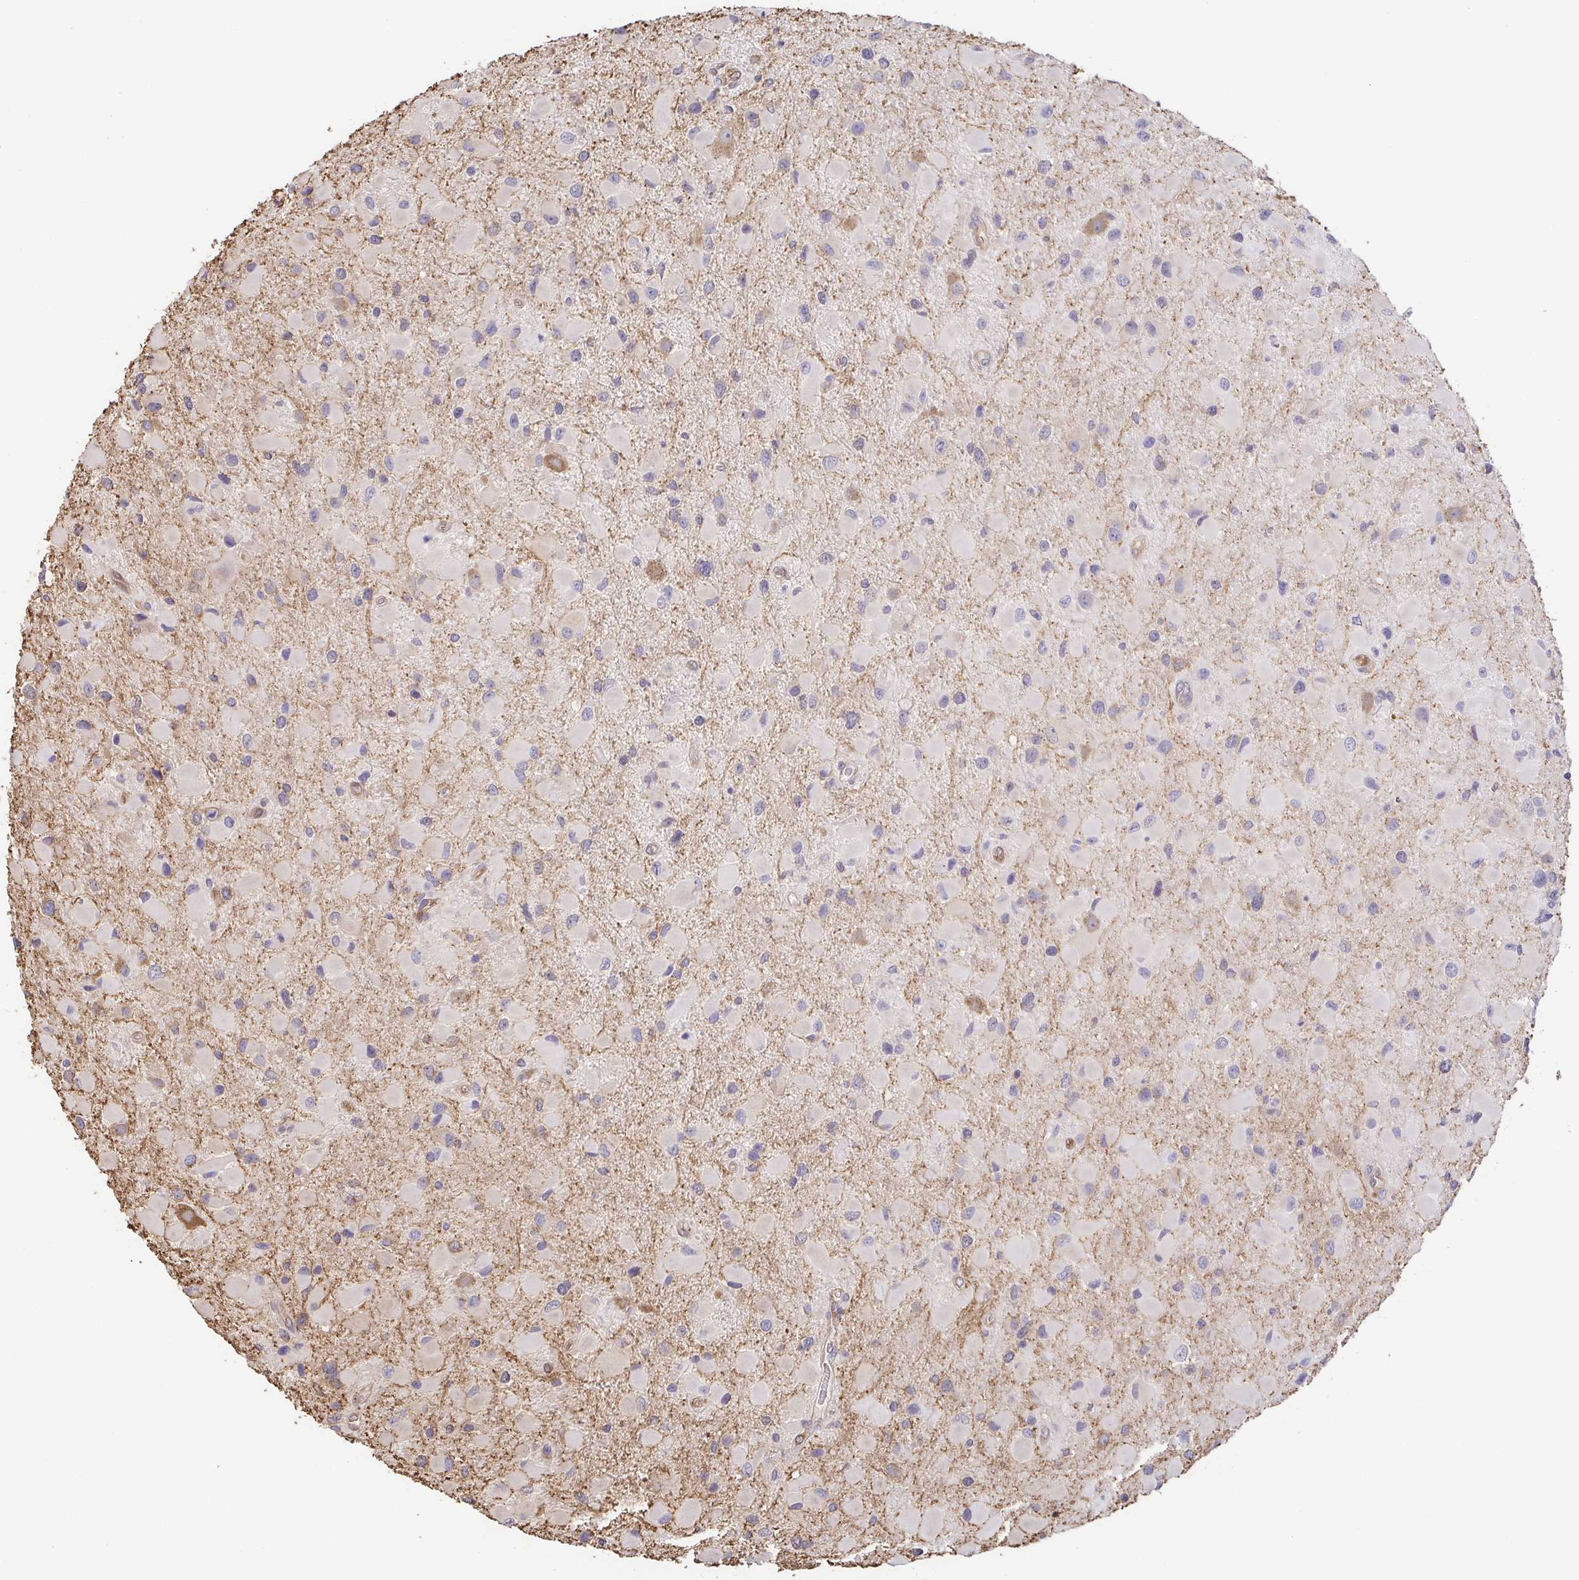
{"staining": {"intensity": "negative", "quantity": "none", "location": "none"}, "tissue": "glioma", "cell_type": "Tumor cells", "image_type": "cancer", "snomed": [{"axis": "morphology", "description": "Glioma, malignant, Low grade"}, {"axis": "topography", "description": "Brain"}], "caption": "DAB (3,3'-diaminobenzidine) immunohistochemical staining of malignant glioma (low-grade) displays no significant staining in tumor cells.", "gene": "EIF3D", "patient": {"sex": "female", "age": 32}}